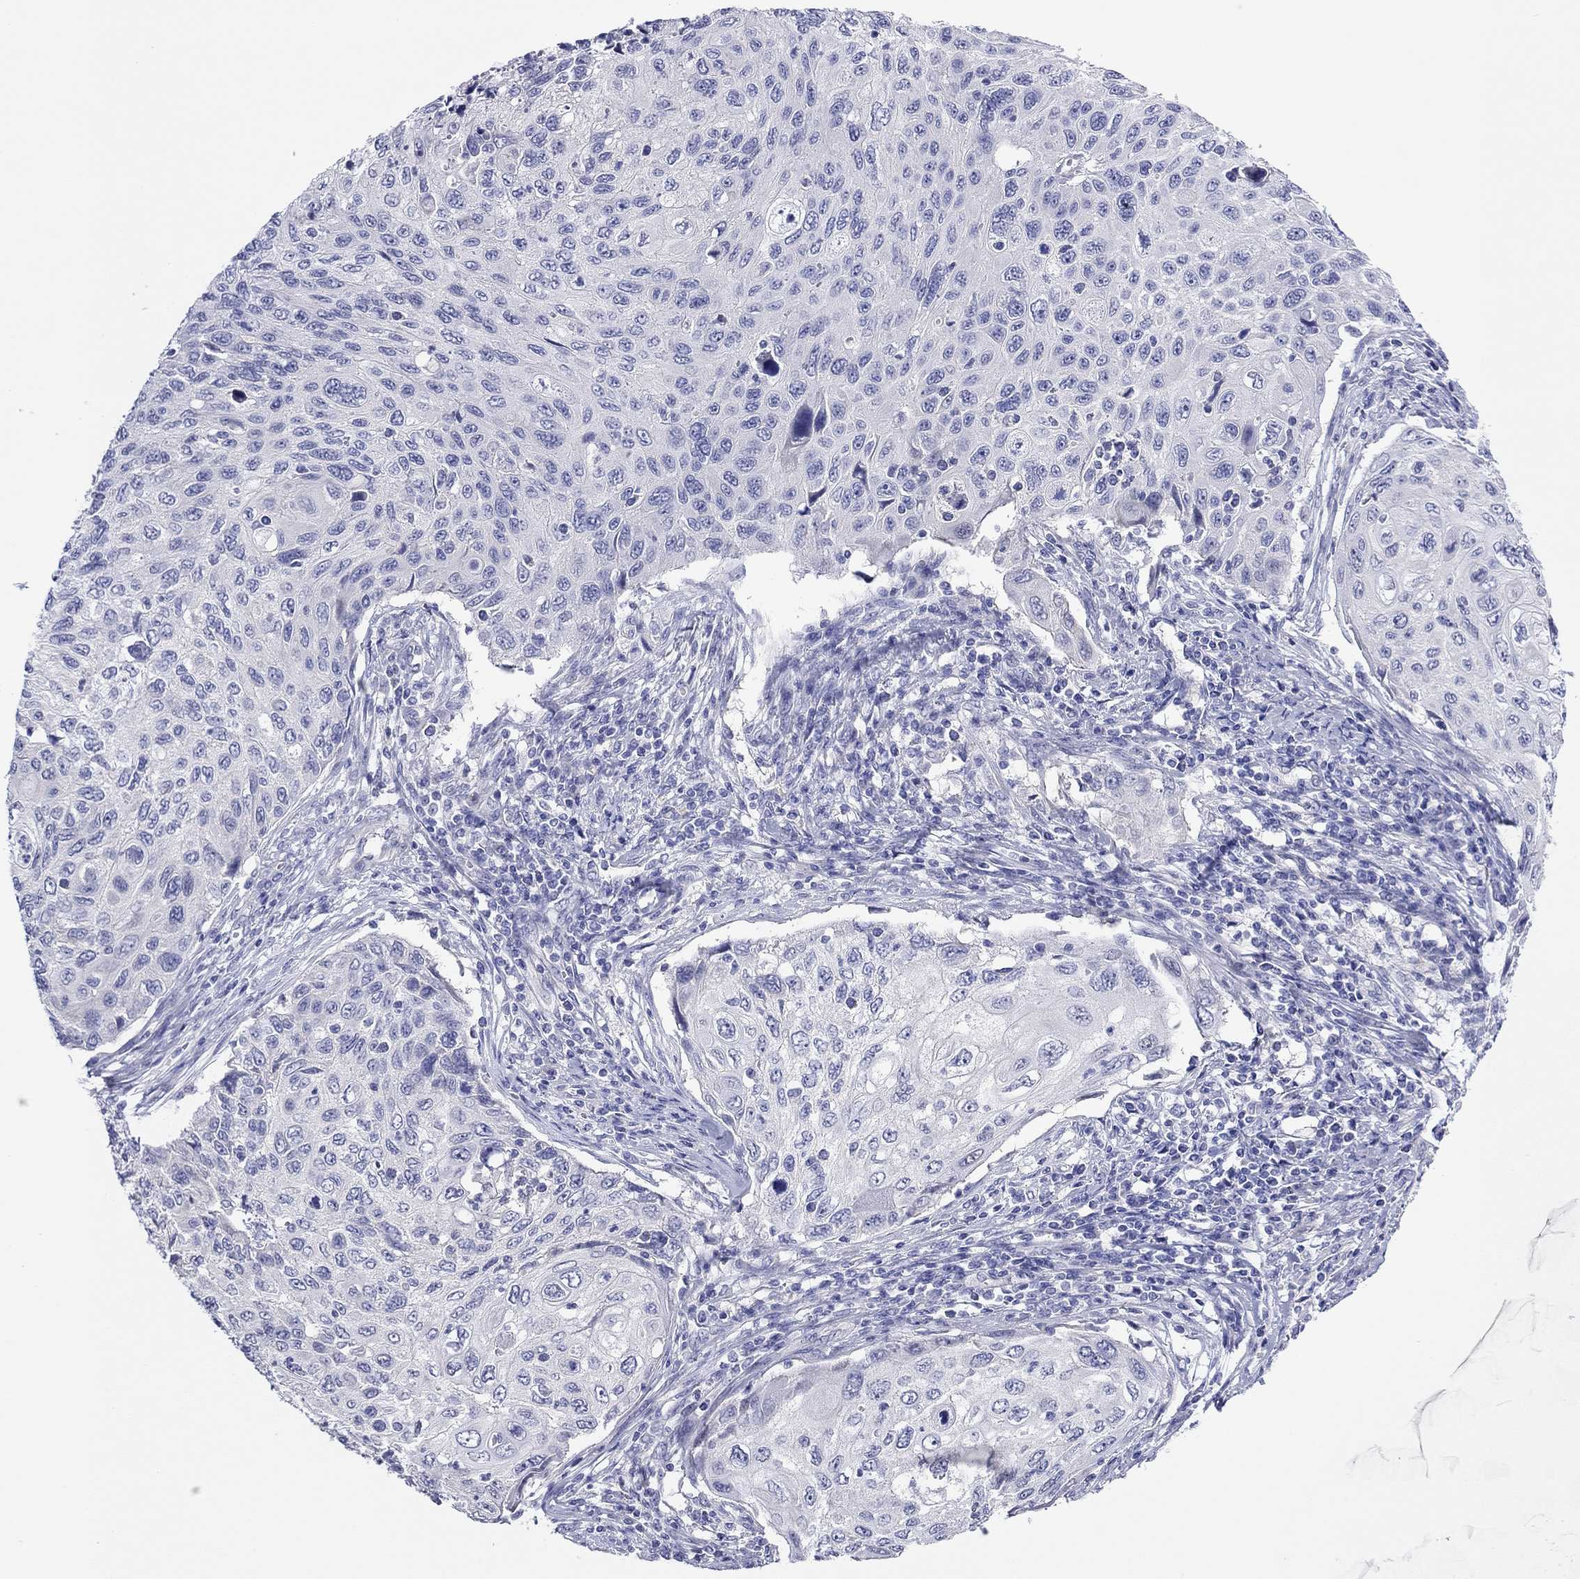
{"staining": {"intensity": "negative", "quantity": "none", "location": "none"}, "tissue": "cervical cancer", "cell_type": "Tumor cells", "image_type": "cancer", "snomed": [{"axis": "morphology", "description": "Squamous cell carcinoma, NOS"}, {"axis": "topography", "description": "Cervix"}], "caption": "Squamous cell carcinoma (cervical) stained for a protein using IHC exhibits no positivity tumor cells.", "gene": "MGAT4C", "patient": {"sex": "female", "age": 70}}